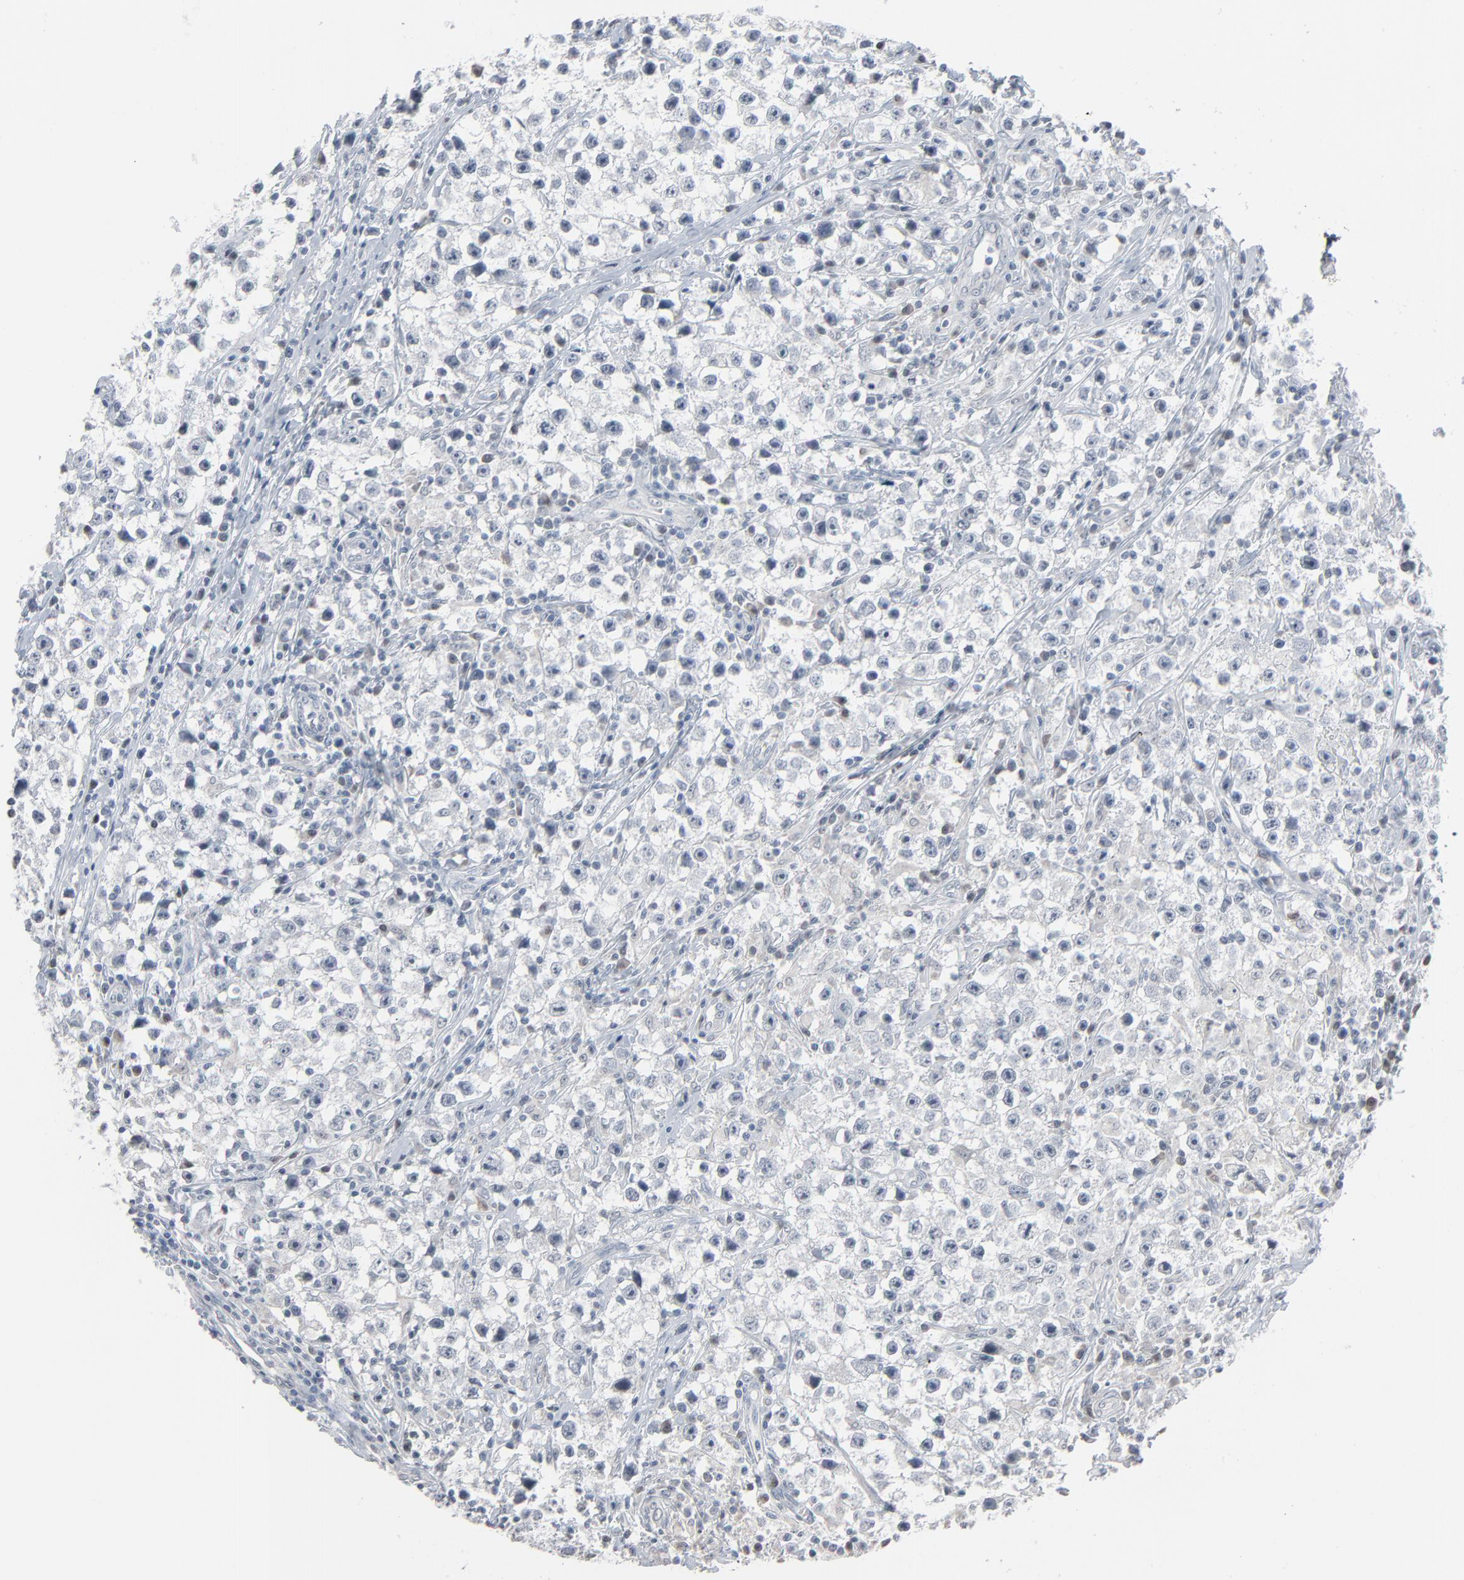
{"staining": {"intensity": "negative", "quantity": "none", "location": "none"}, "tissue": "testis cancer", "cell_type": "Tumor cells", "image_type": "cancer", "snomed": [{"axis": "morphology", "description": "Seminoma, NOS"}, {"axis": "topography", "description": "Testis"}], "caption": "This is an IHC micrograph of testis cancer. There is no positivity in tumor cells.", "gene": "SAGE1", "patient": {"sex": "male", "age": 35}}